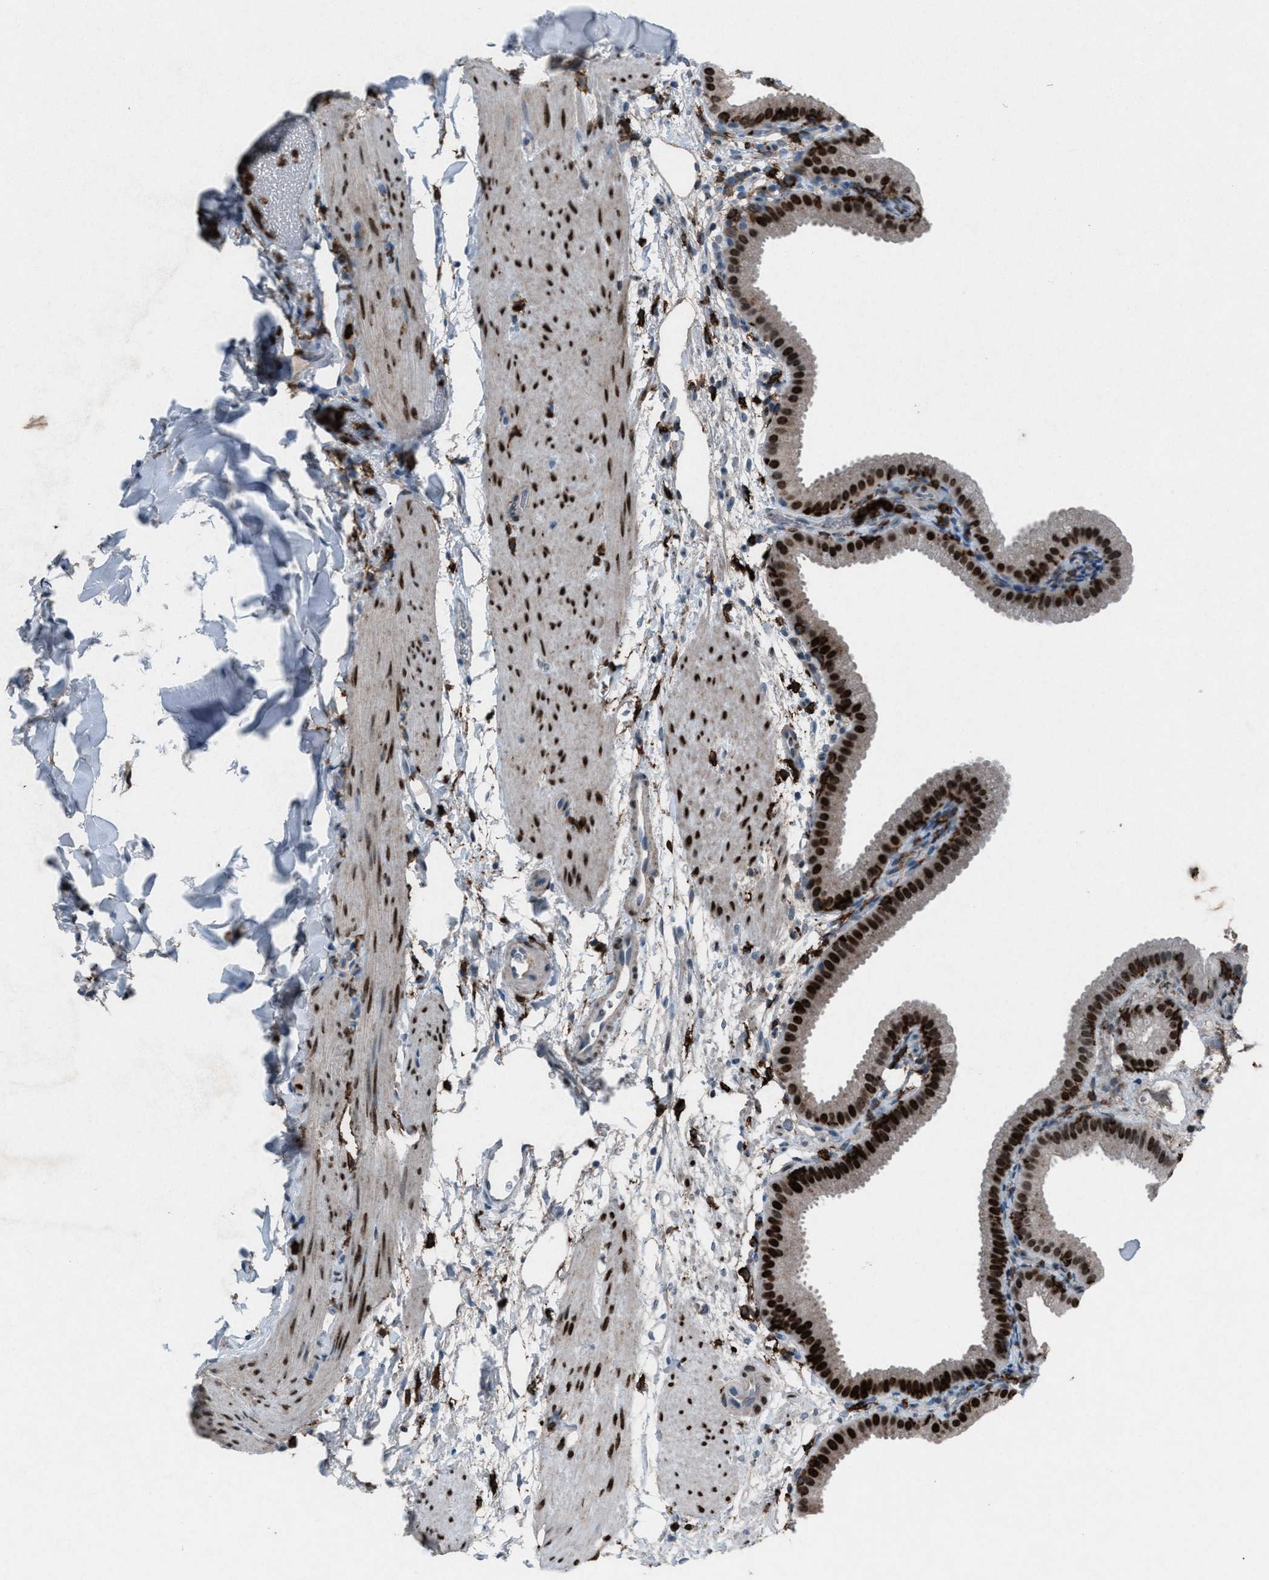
{"staining": {"intensity": "strong", "quantity": ">75%", "location": "cytoplasmic/membranous,nuclear"}, "tissue": "gallbladder", "cell_type": "Glandular cells", "image_type": "normal", "snomed": [{"axis": "morphology", "description": "Normal tissue, NOS"}, {"axis": "topography", "description": "Gallbladder"}], "caption": "Unremarkable gallbladder was stained to show a protein in brown. There is high levels of strong cytoplasmic/membranous,nuclear staining in about >75% of glandular cells. The staining was performed using DAB (3,3'-diaminobenzidine) to visualize the protein expression in brown, while the nuclei were stained in blue with hematoxylin (Magnification: 20x).", "gene": "FCER1G", "patient": {"sex": "female", "age": 64}}